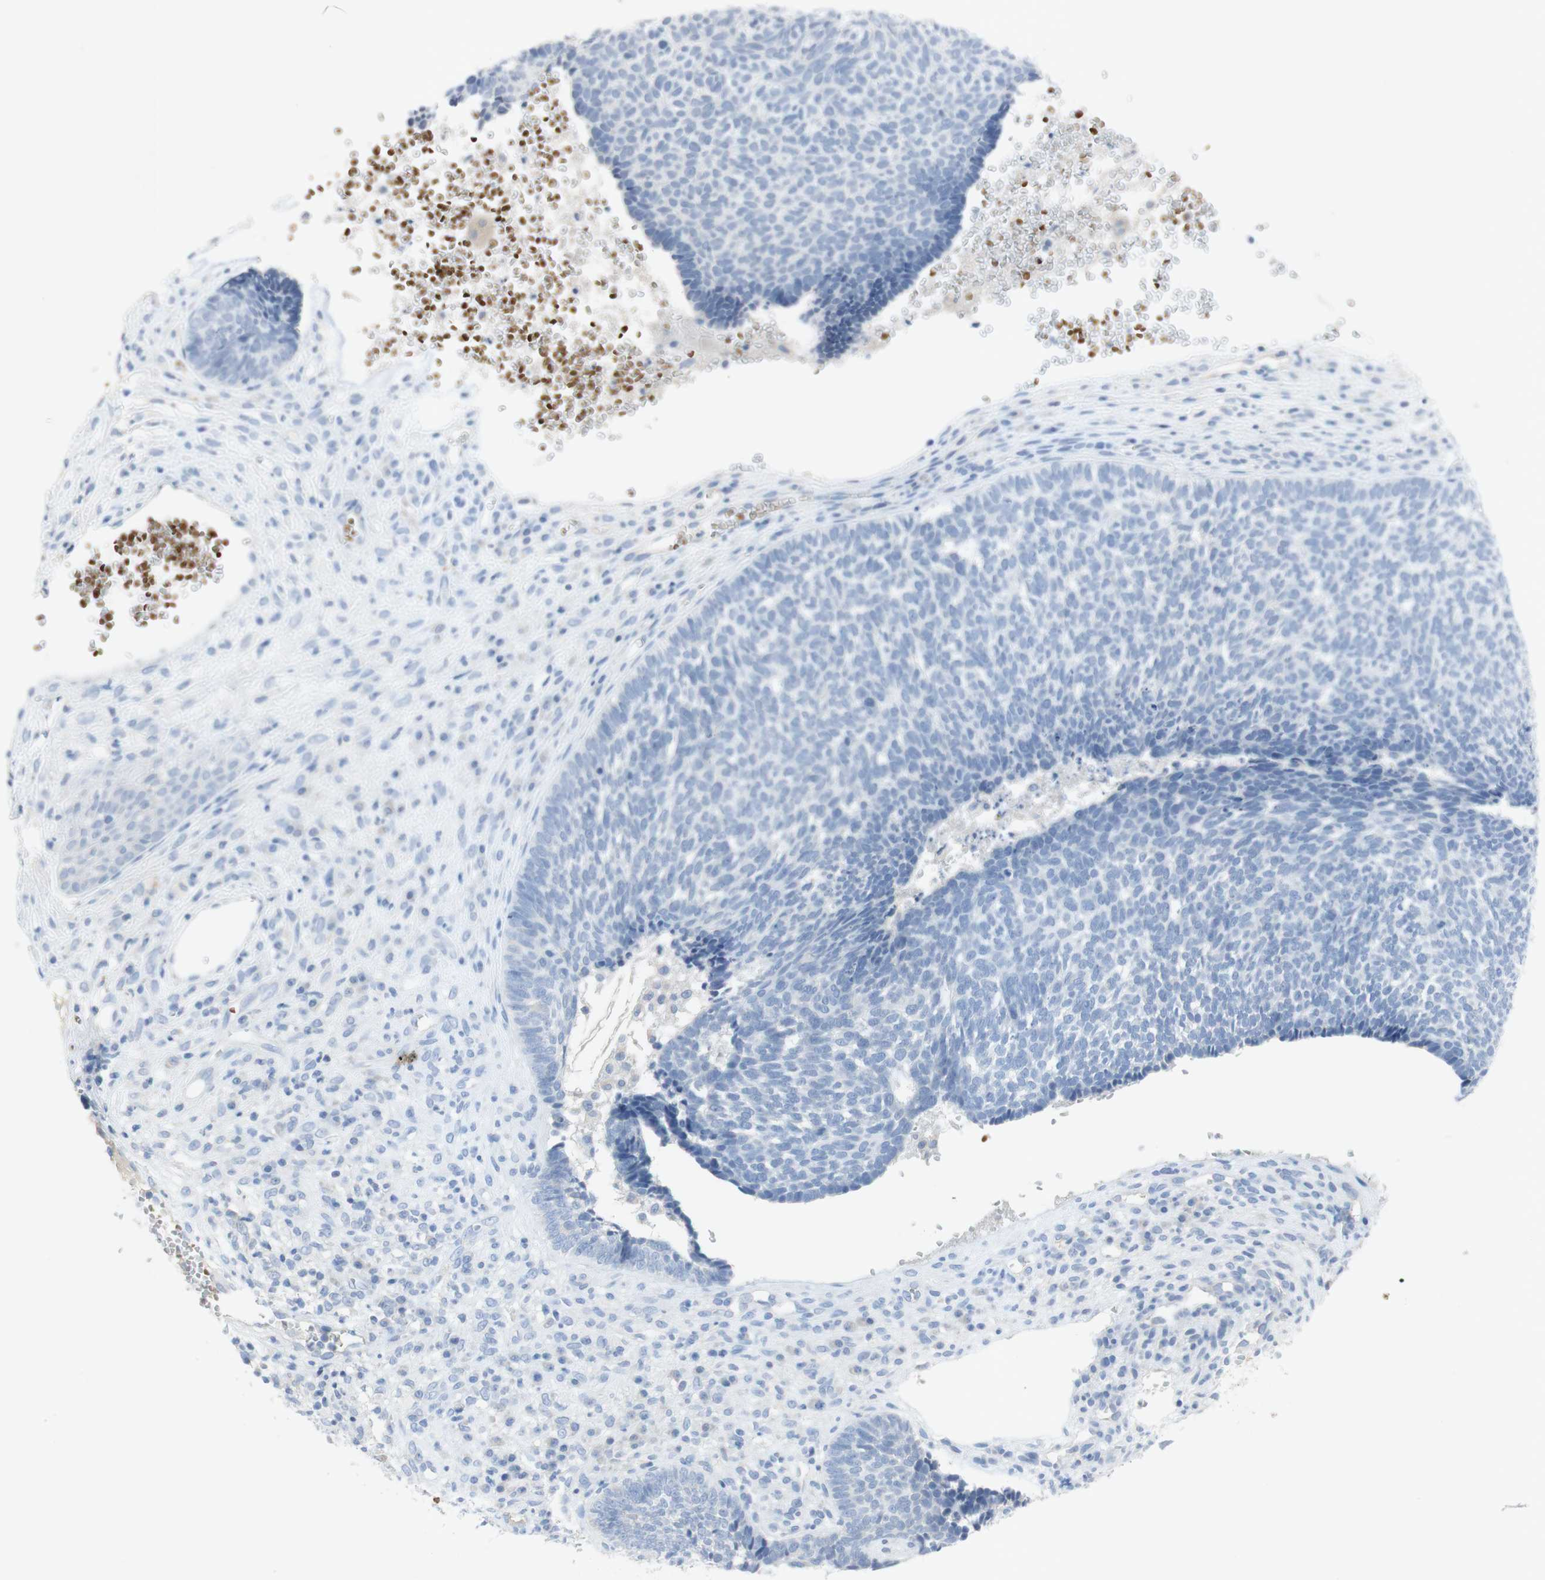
{"staining": {"intensity": "negative", "quantity": "none", "location": "none"}, "tissue": "skin cancer", "cell_type": "Tumor cells", "image_type": "cancer", "snomed": [{"axis": "morphology", "description": "Basal cell carcinoma"}, {"axis": "topography", "description": "Skin"}], "caption": "DAB immunohistochemical staining of skin cancer (basal cell carcinoma) displays no significant expression in tumor cells. (DAB immunohistochemistry visualized using brightfield microscopy, high magnification).", "gene": "EPO", "patient": {"sex": "male", "age": 84}}